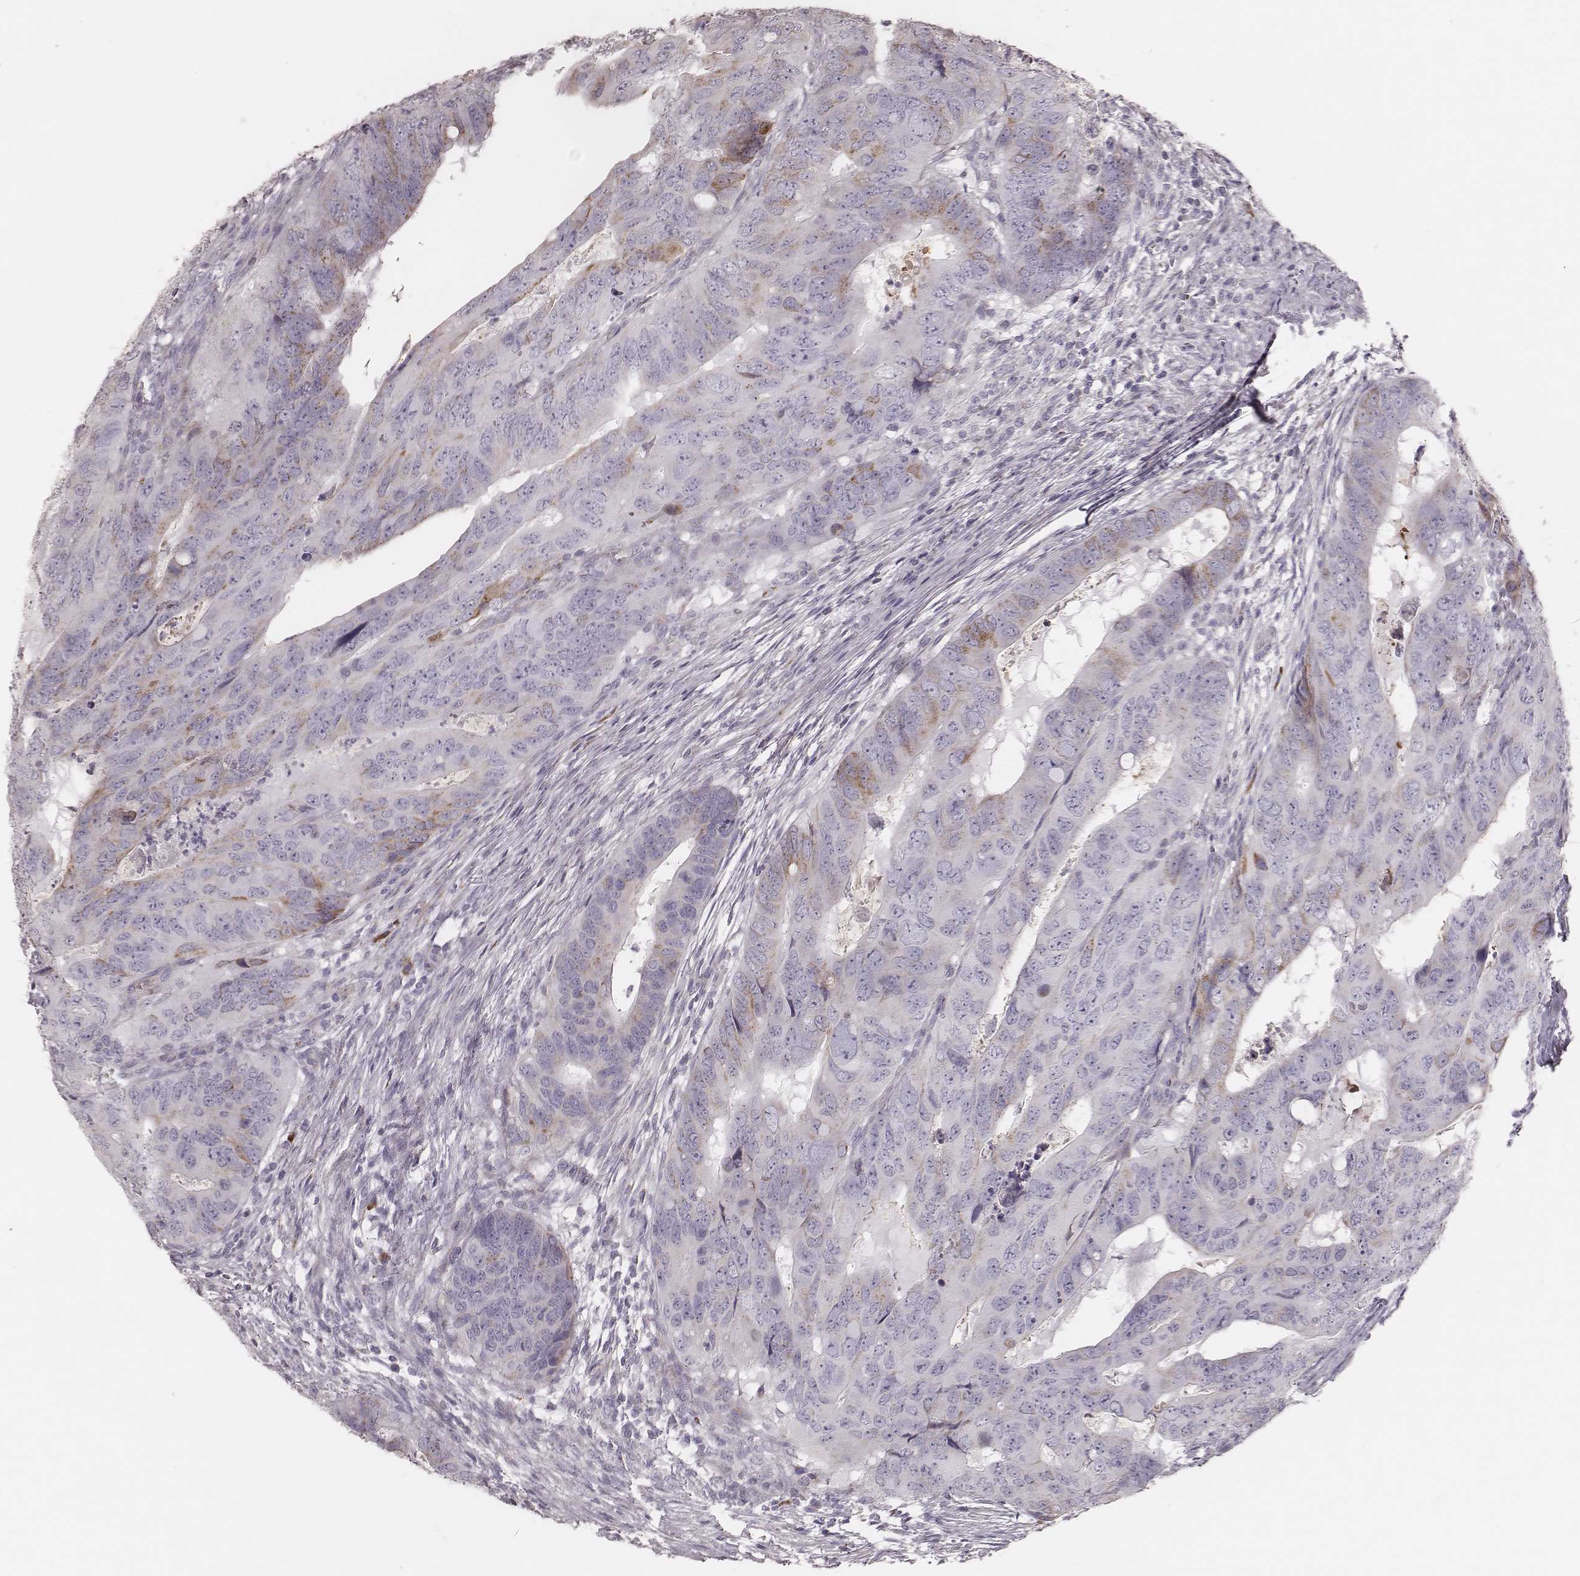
{"staining": {"intensity": "moderate", "quantity": "<25%", "location": "cytoplasmic/membranous"}, "tissue": "colorectal cancer", "cell_type": "Tumor cells", "image_type": "cancer", "snomed": [{"axis": "morphology", "description": "Adenocarcinoma, NOS"}, {"axis": "topography", "description": "Colon"}], "caption": "Protein staining of adenocarcinoma (colorectal) tissue displays moderate cytoplasmic/membranous positivity in approximately <25% of tumor cells. Ihc stains the protein in brown and the nuclei are stained blue.", "gene": "KIF5C", "patient": {"sex": "male", "age": 79}}